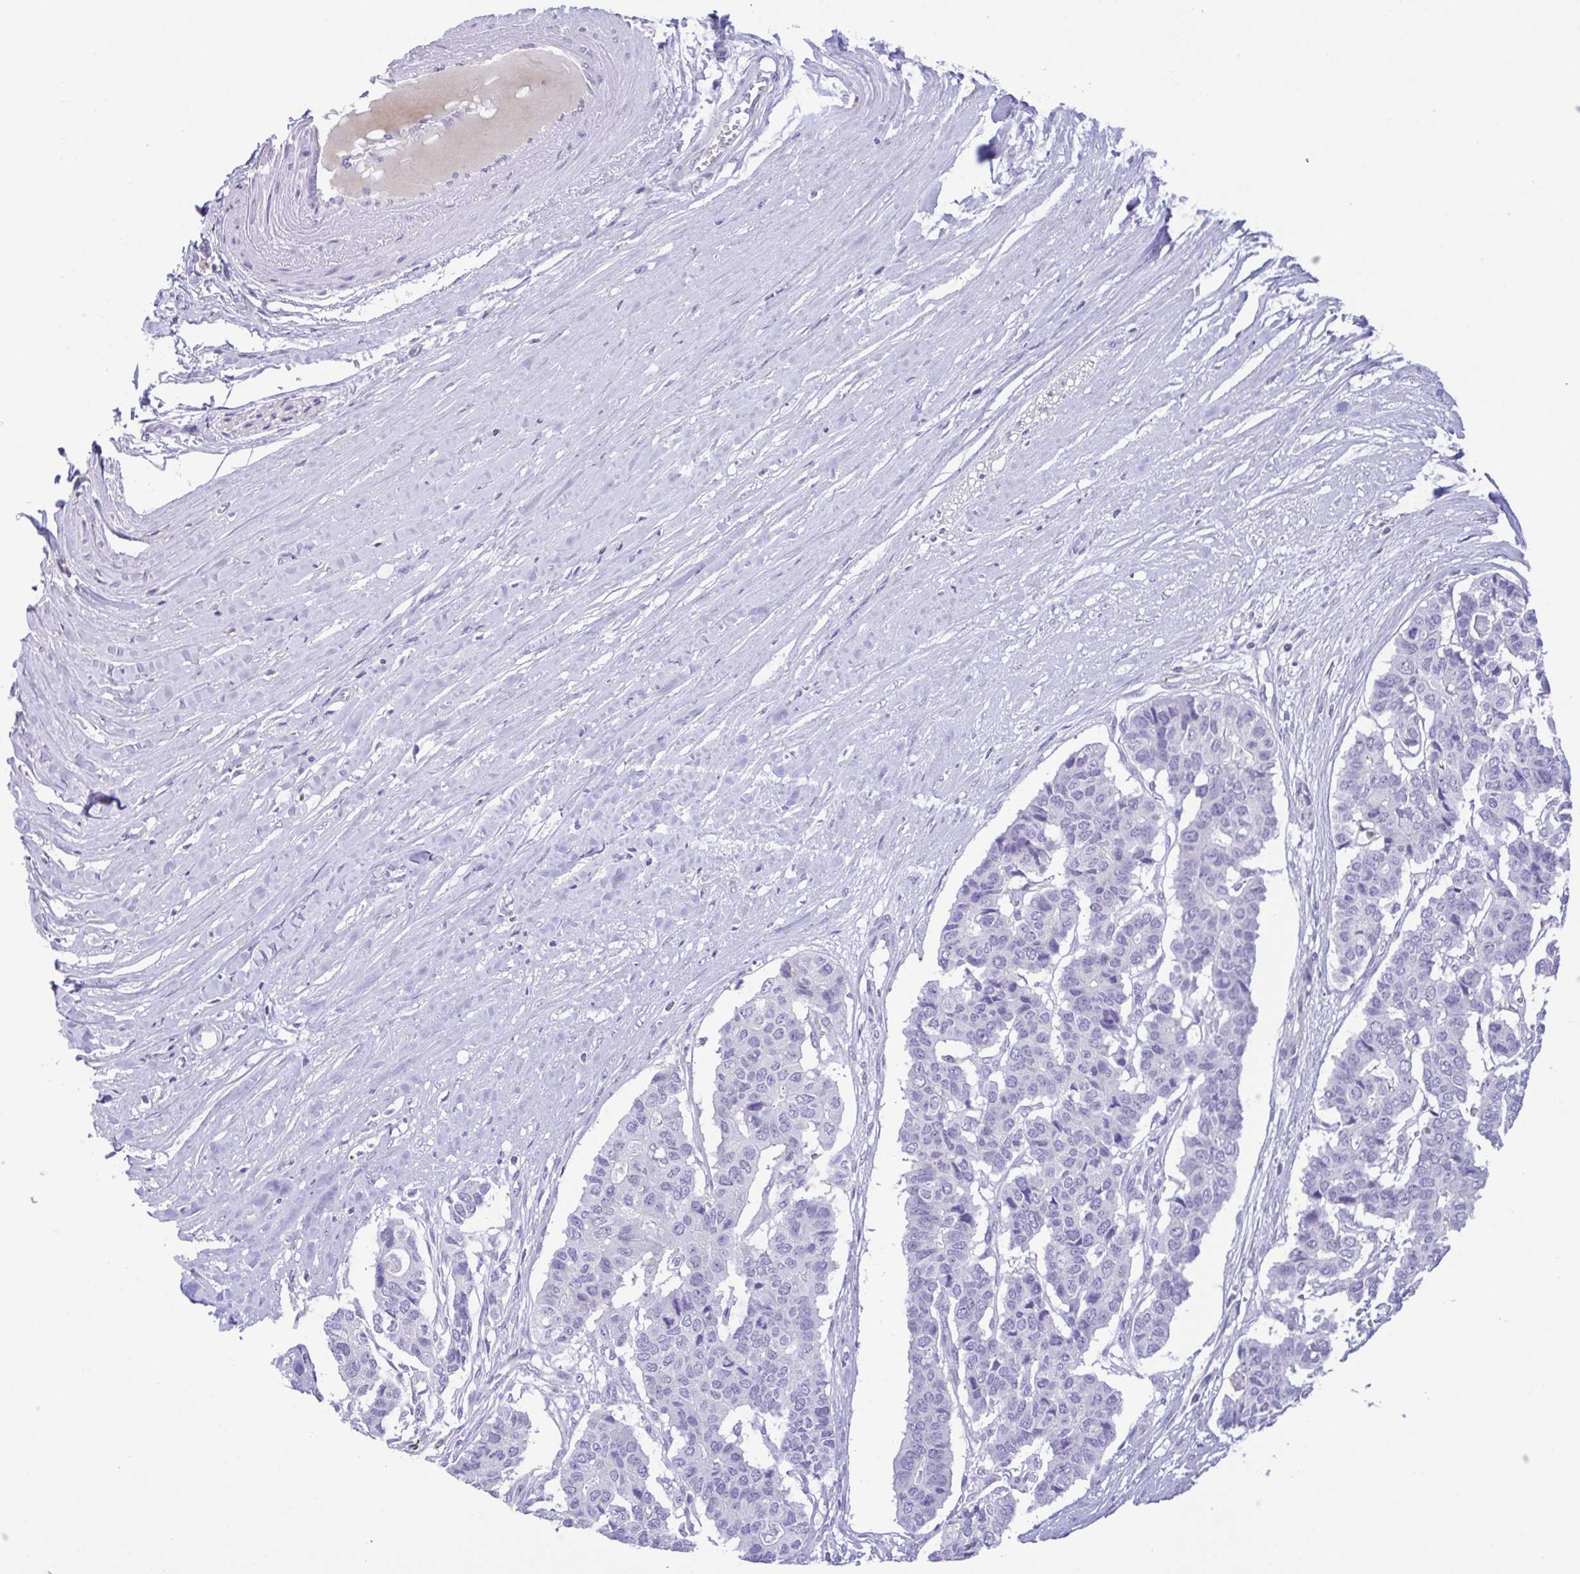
{"staining": {"intensity": "negative", "quantity": "none", "location": "none"}, "tissue": "pancreatic cancer", "cell_type": "Tumor cells", "image_type": "cancer", "snomed": [{"axis": "morphology", "description": "Adenocarcinoma, NOS"}, {"axis": "topography", "description": "Pancreas"}], "caption": "Tumor cells are negative for brown protein staining in pancreatic cancer.", "gene": "PGLYRP1", "patient": {"sex": "male", "age": 50}}